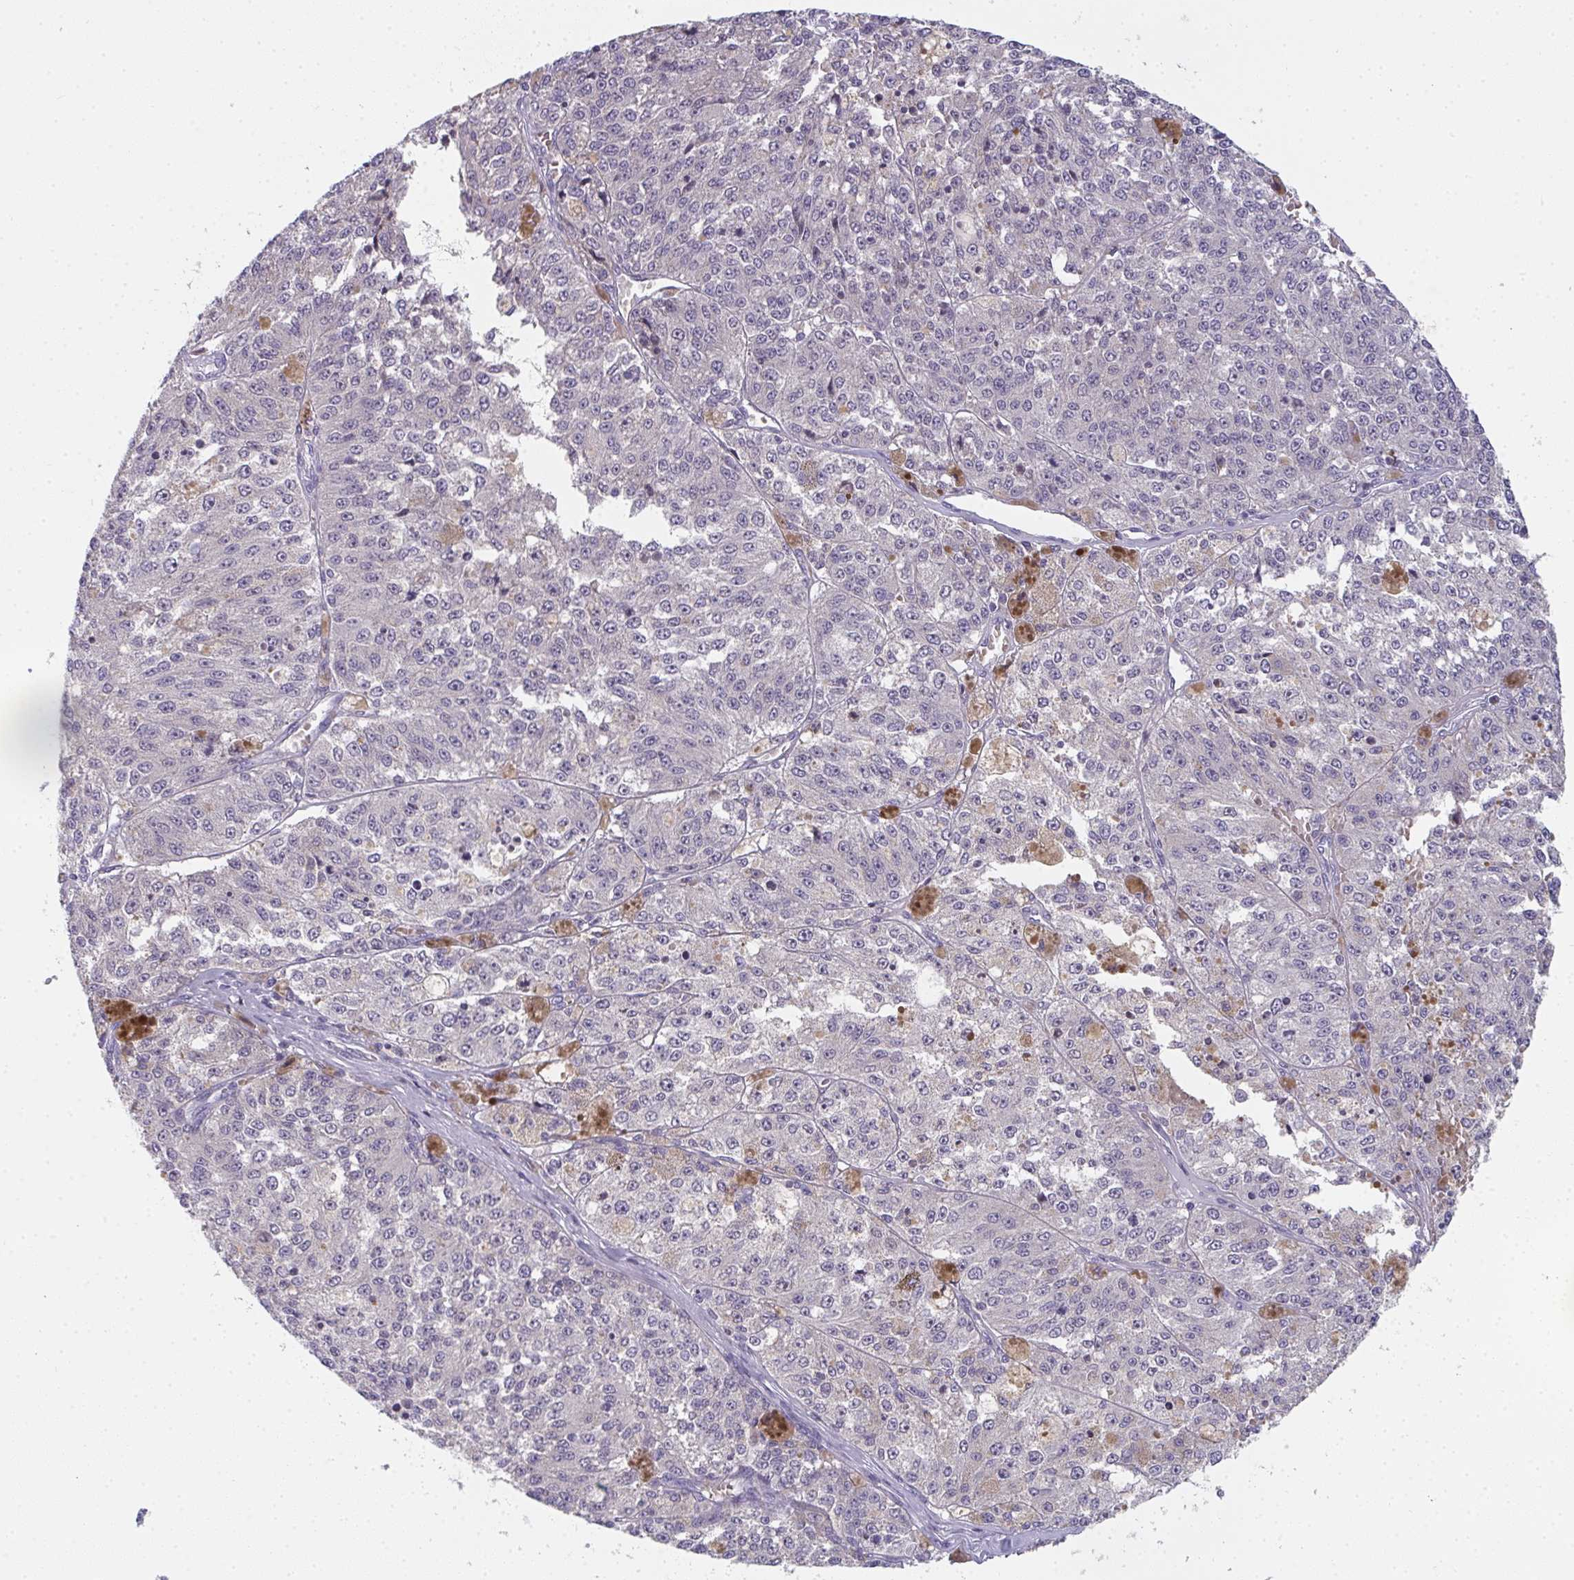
{"staining": {"intensity": "negative", "quantity": "none", "location": "none"}, "tissue": "melanoma", "cell_type": "Tumor cells", "image_type": "cancer", "snomed": [{"axis": "morphology", "description": "Malignant melanoma, Metastatic site"}, {"axis": "topography", "description": "Lymph node"}], "caption": "Melanoma stained for a protein using IHC exhibits no expression tumor cells.", "gene": "RIOK1", "patient": {"sex": "female", "age": 64}}